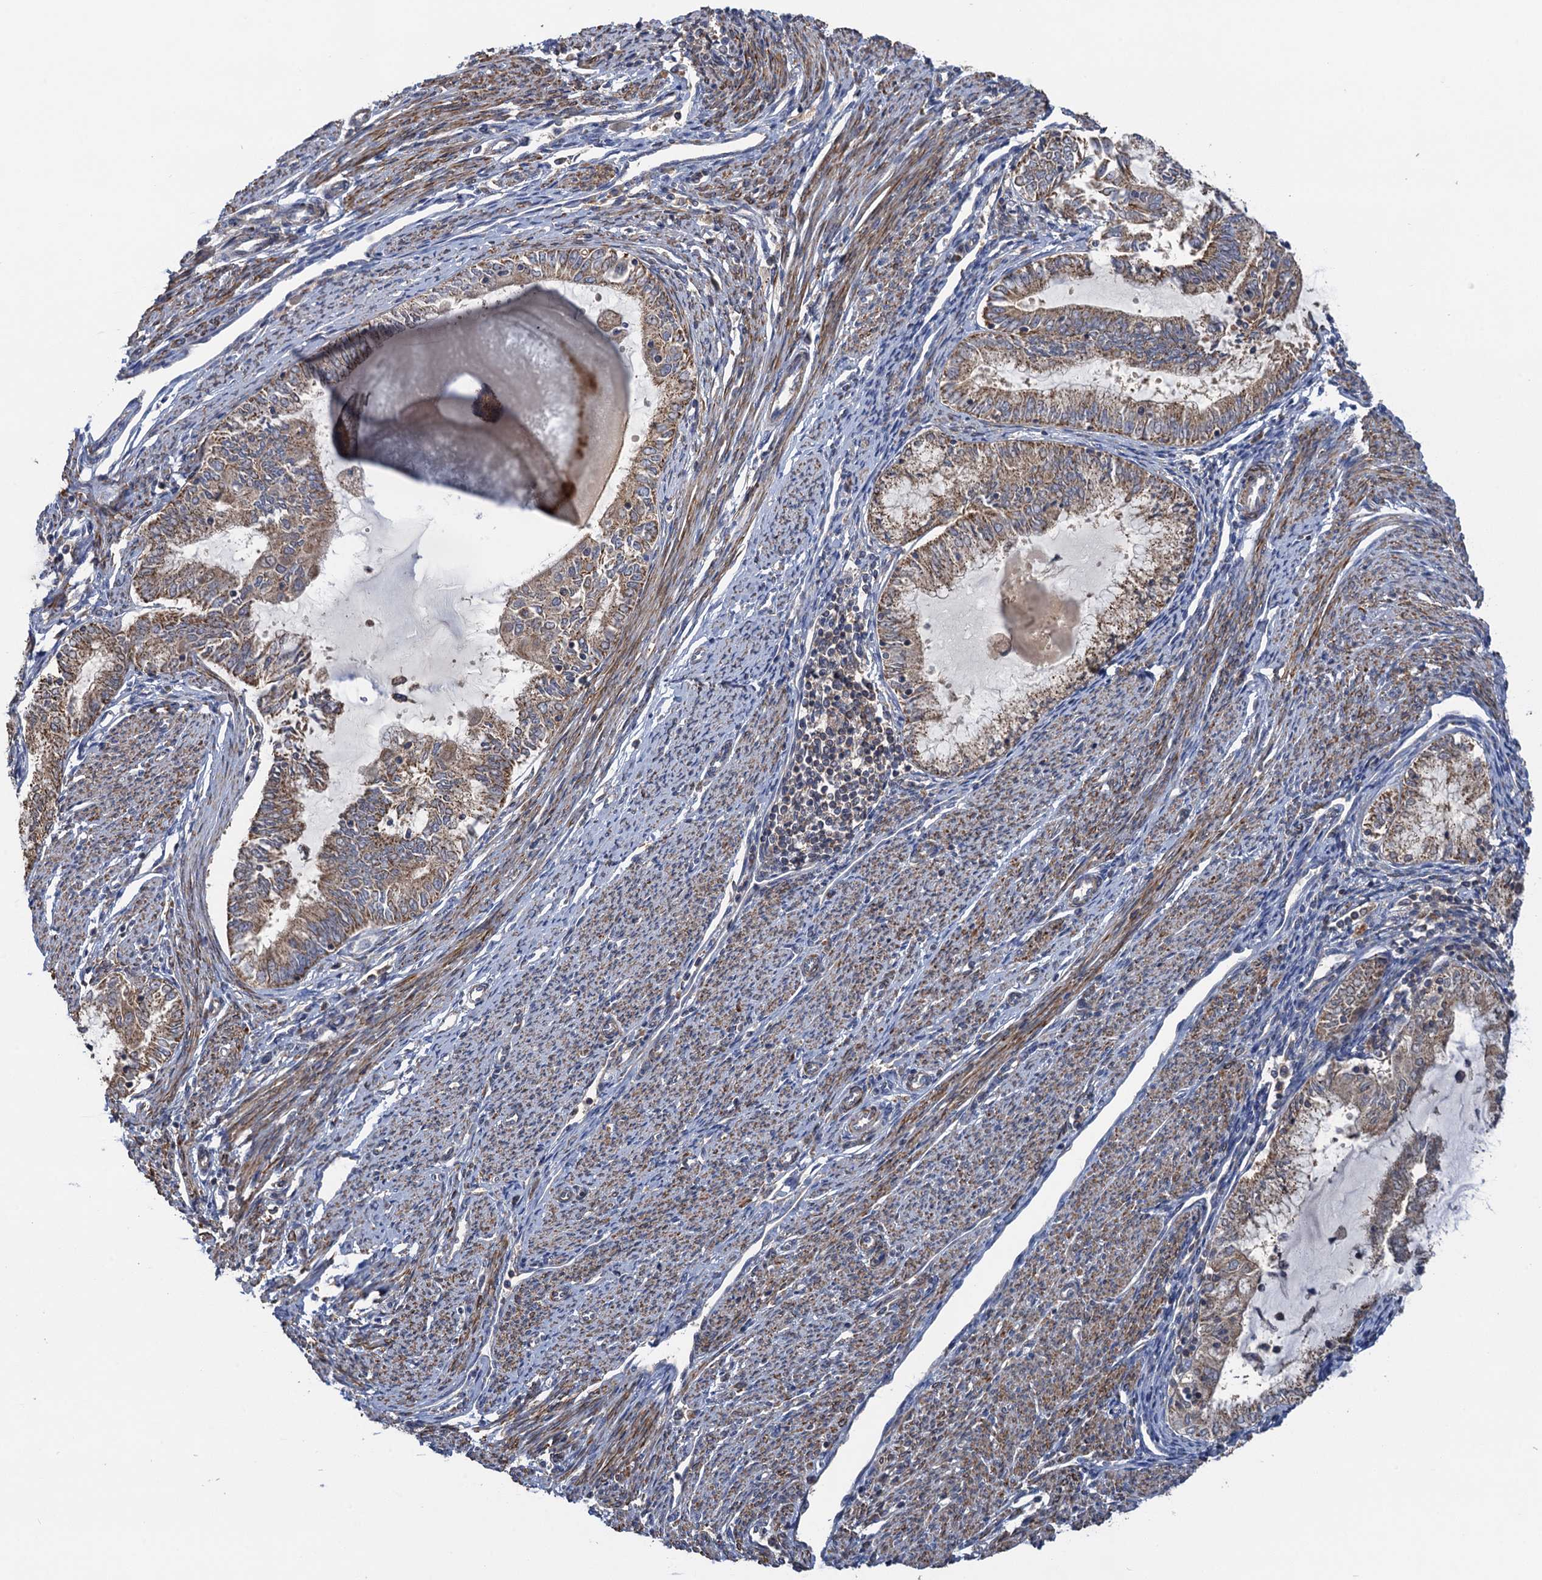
{"staining": {"intensity": "moderate", "quantity": ">75%", "location": "cytoplasmic/membranous"}, "tissue": "endometrial cancer", "cell_type": "Tumor cells", "image_type": "cancer", "snomed": [{"axis": "morphology", "description": "Adenocarcinoma, NOS"}, {"axis": "topography", "description": "Endometrium"}], "caption": "A high-resolution image shows immunohistochemistry staining of endometrial cancer (adenocarcinoma), which demonstrates moderate cytoplasmic/membranous positivity in approximately >75% of tumor cells. Nuclei are stained in blue.", "gene": "WDR88", "patient": {"sex": "female", "age": 79}}